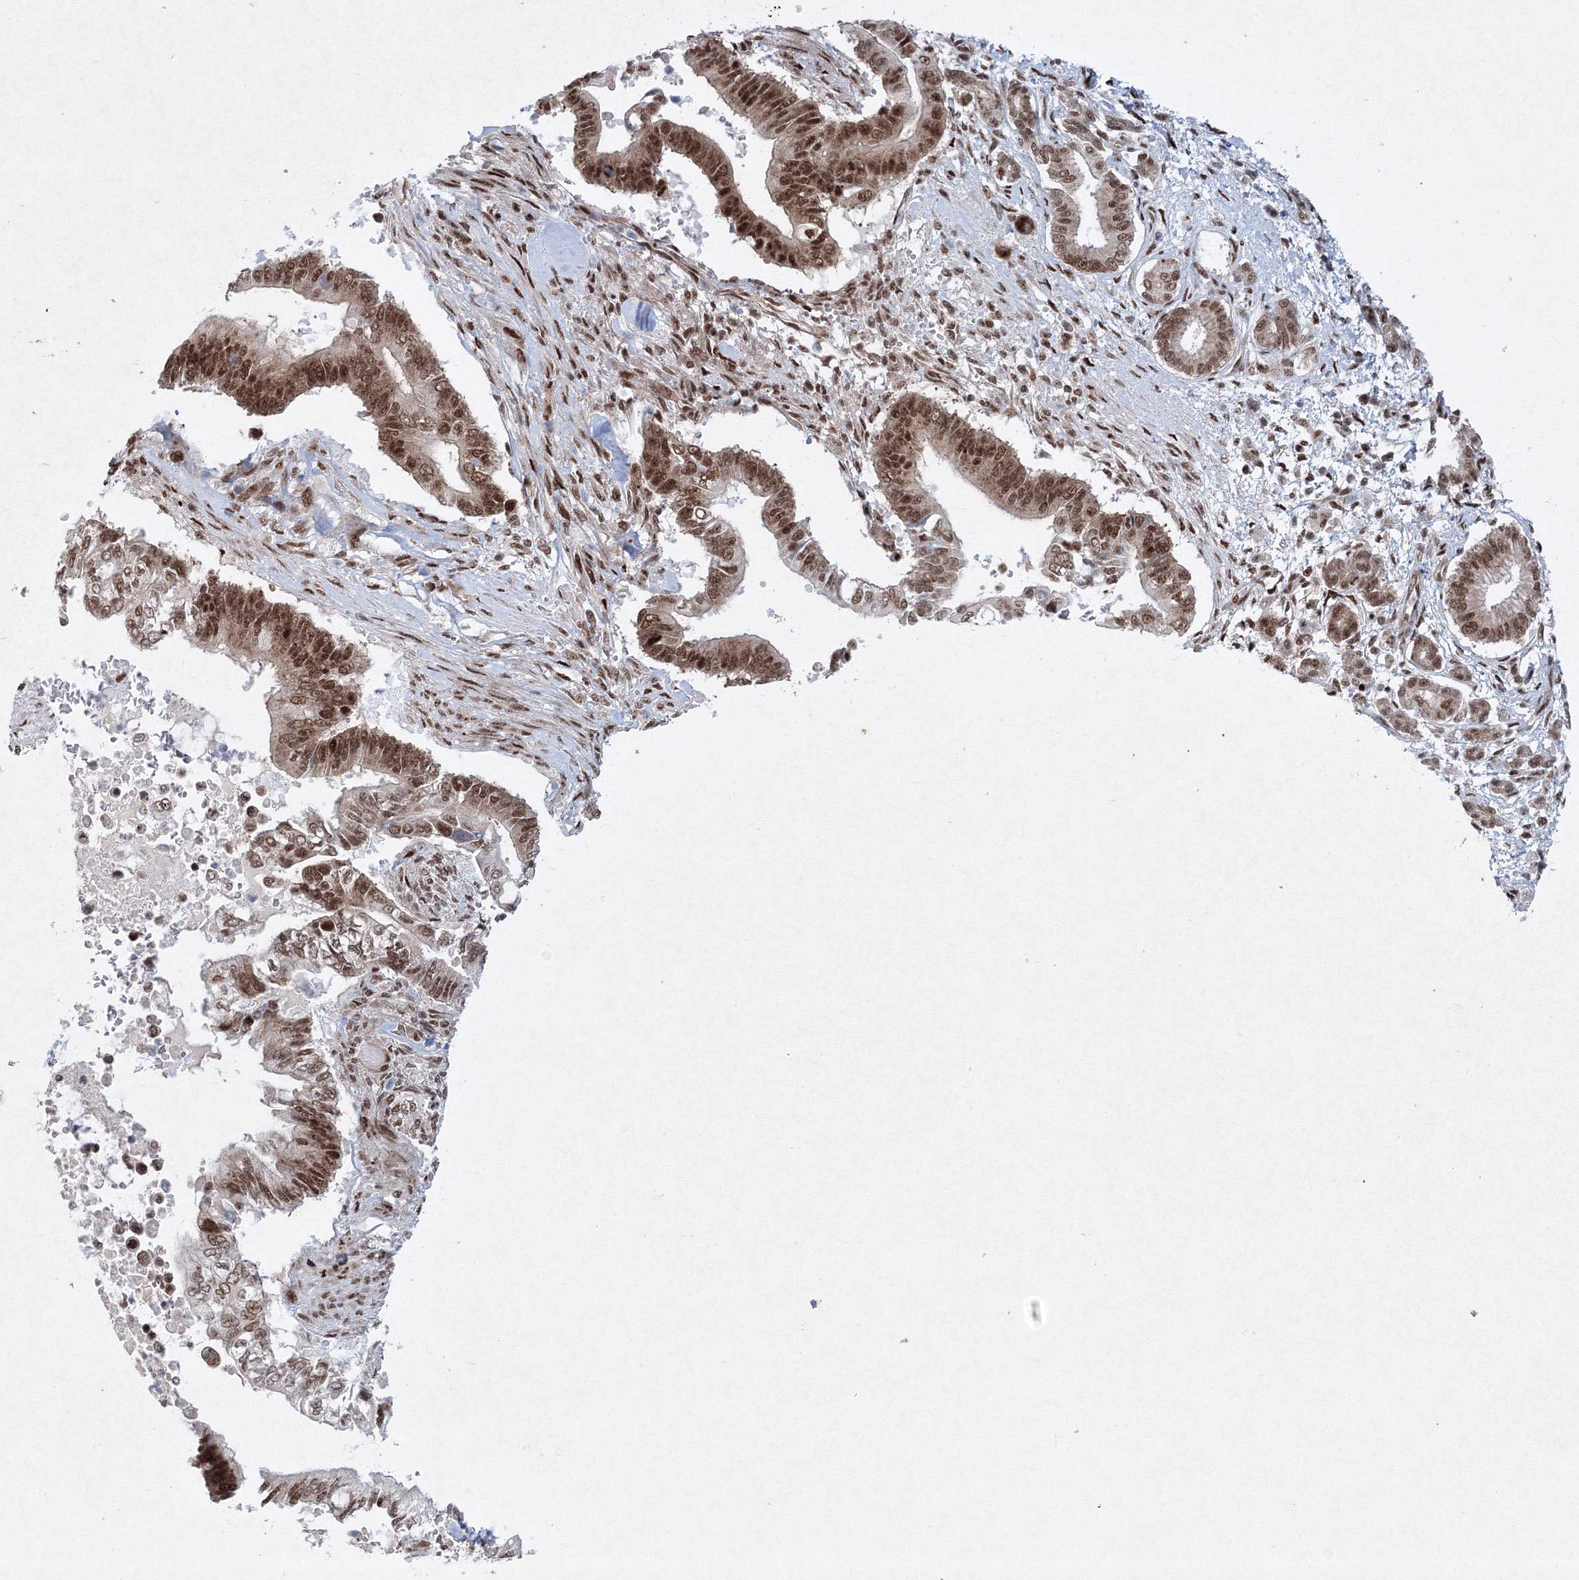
{"staining": {"intensity": "moderate", "quantity": ">75%", "location": "cytoplasmic/membranous,nuclear"}, "tissue": "pancreatic cancer", "cell_type": "Tumor cells", "image_type": "cancer", "snomed": [{"axis": "morphology", "description": "Adenocarcinoma, NOS"}, {"axis": "topography", "description": "Pancreas"}], "caption": "Human pancreatic cancer stained with a protein marker displays moderate staining in tumor cells.", "gene": "SNRPC", "patient": {"sex": "male", "age": 68}}